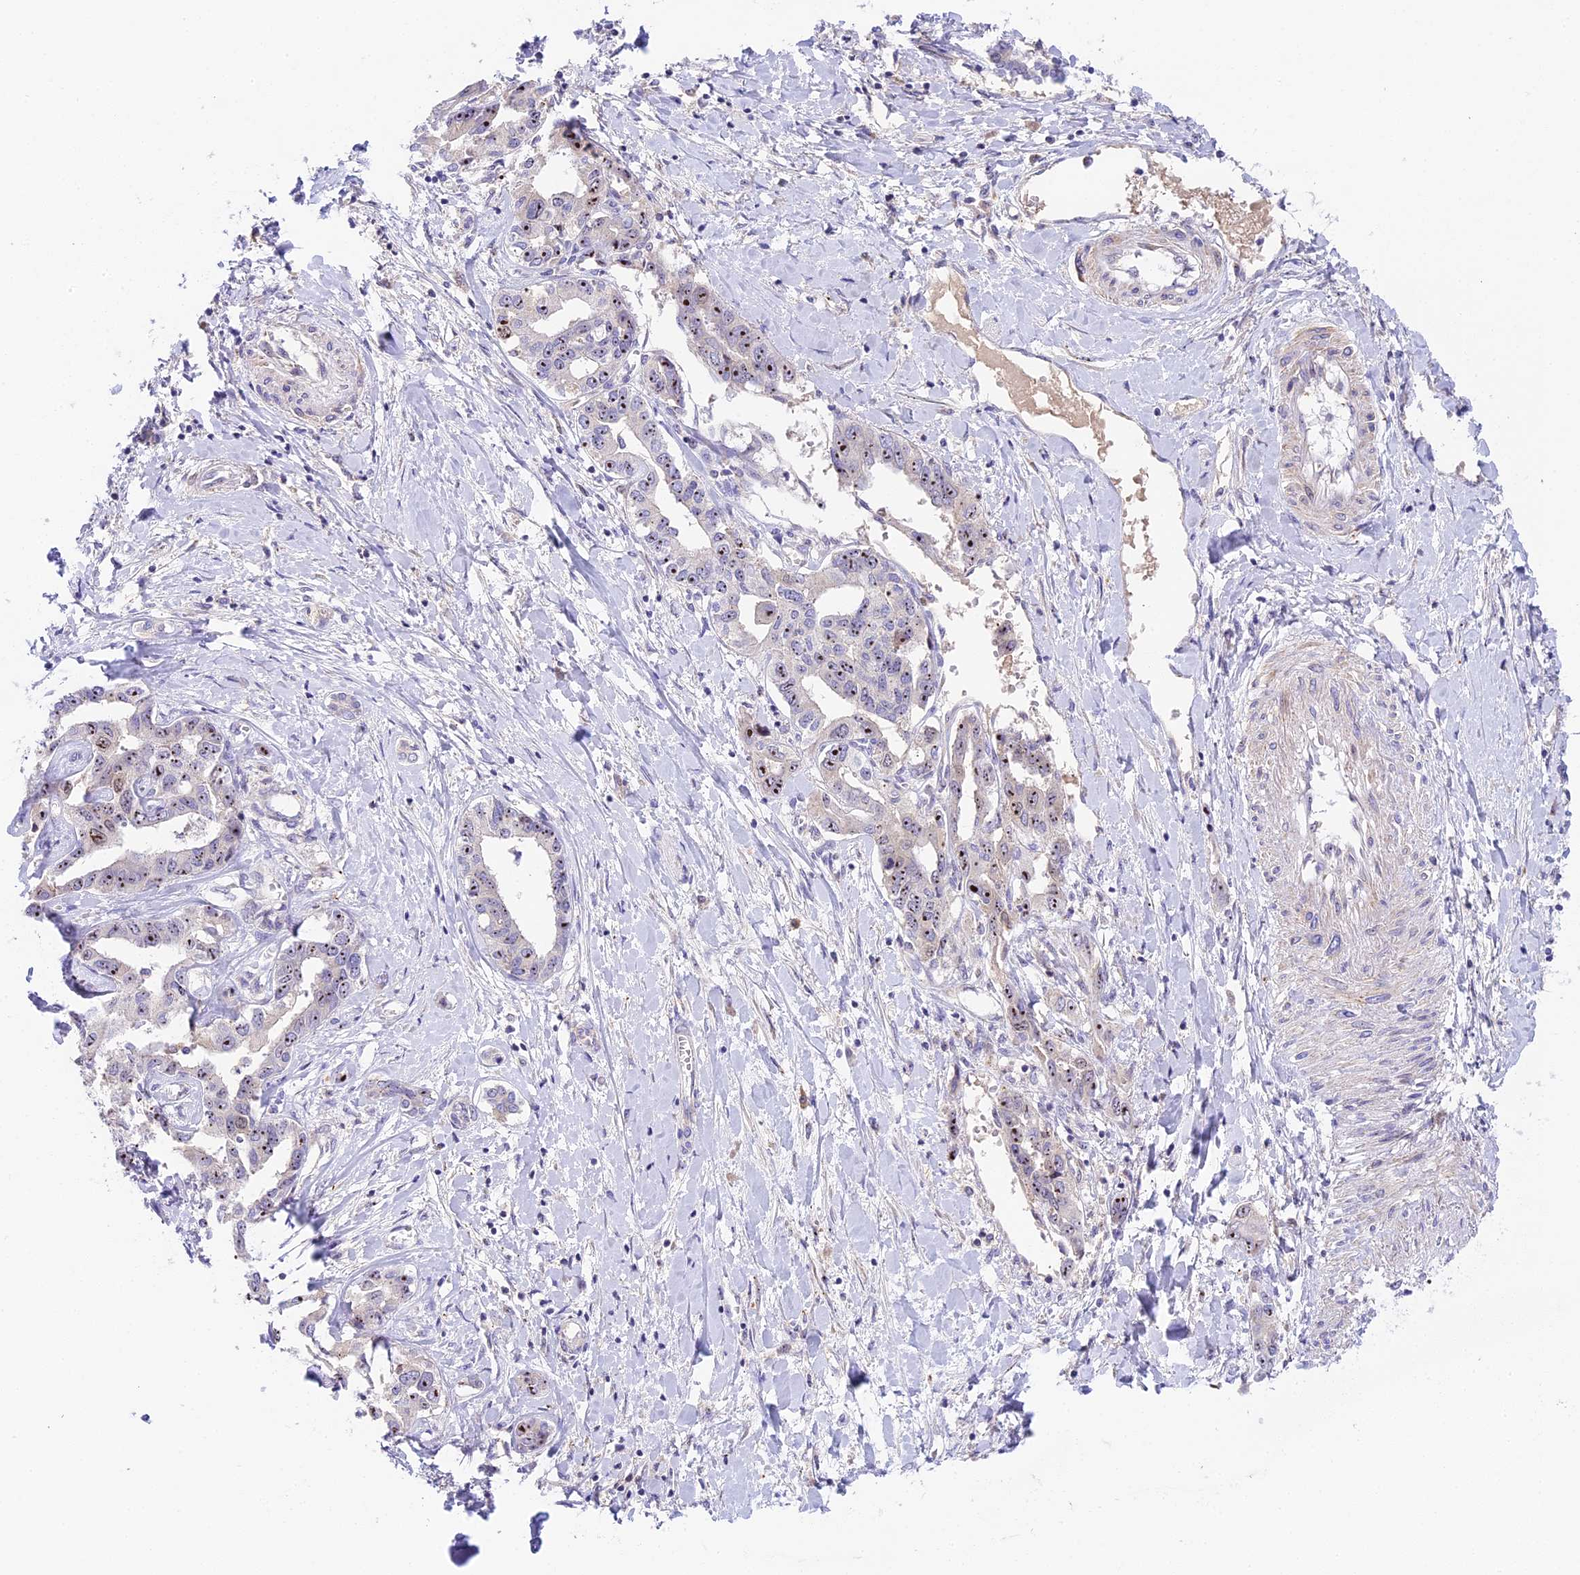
{"staining": {"intensity": "moderate", "quantity": ">75%", "location": "nuclear"}, "tissue": "liver cancer", "cell_type": "Tumor cells", "image_type": "cancer", "snomed": [{"axis": "morphology", "description": "Cholangiocarcinoma"}, {"axis": "topography", "description": "Liver"}], "caption": "This image exhibits immunohistochemistry staining of liver cholangiocarcinoma, with medium moderate nuclear staining in about >75% of tumor cells.", "gene": "RAD51", "patient": {"sex": "male", "age": 59}}